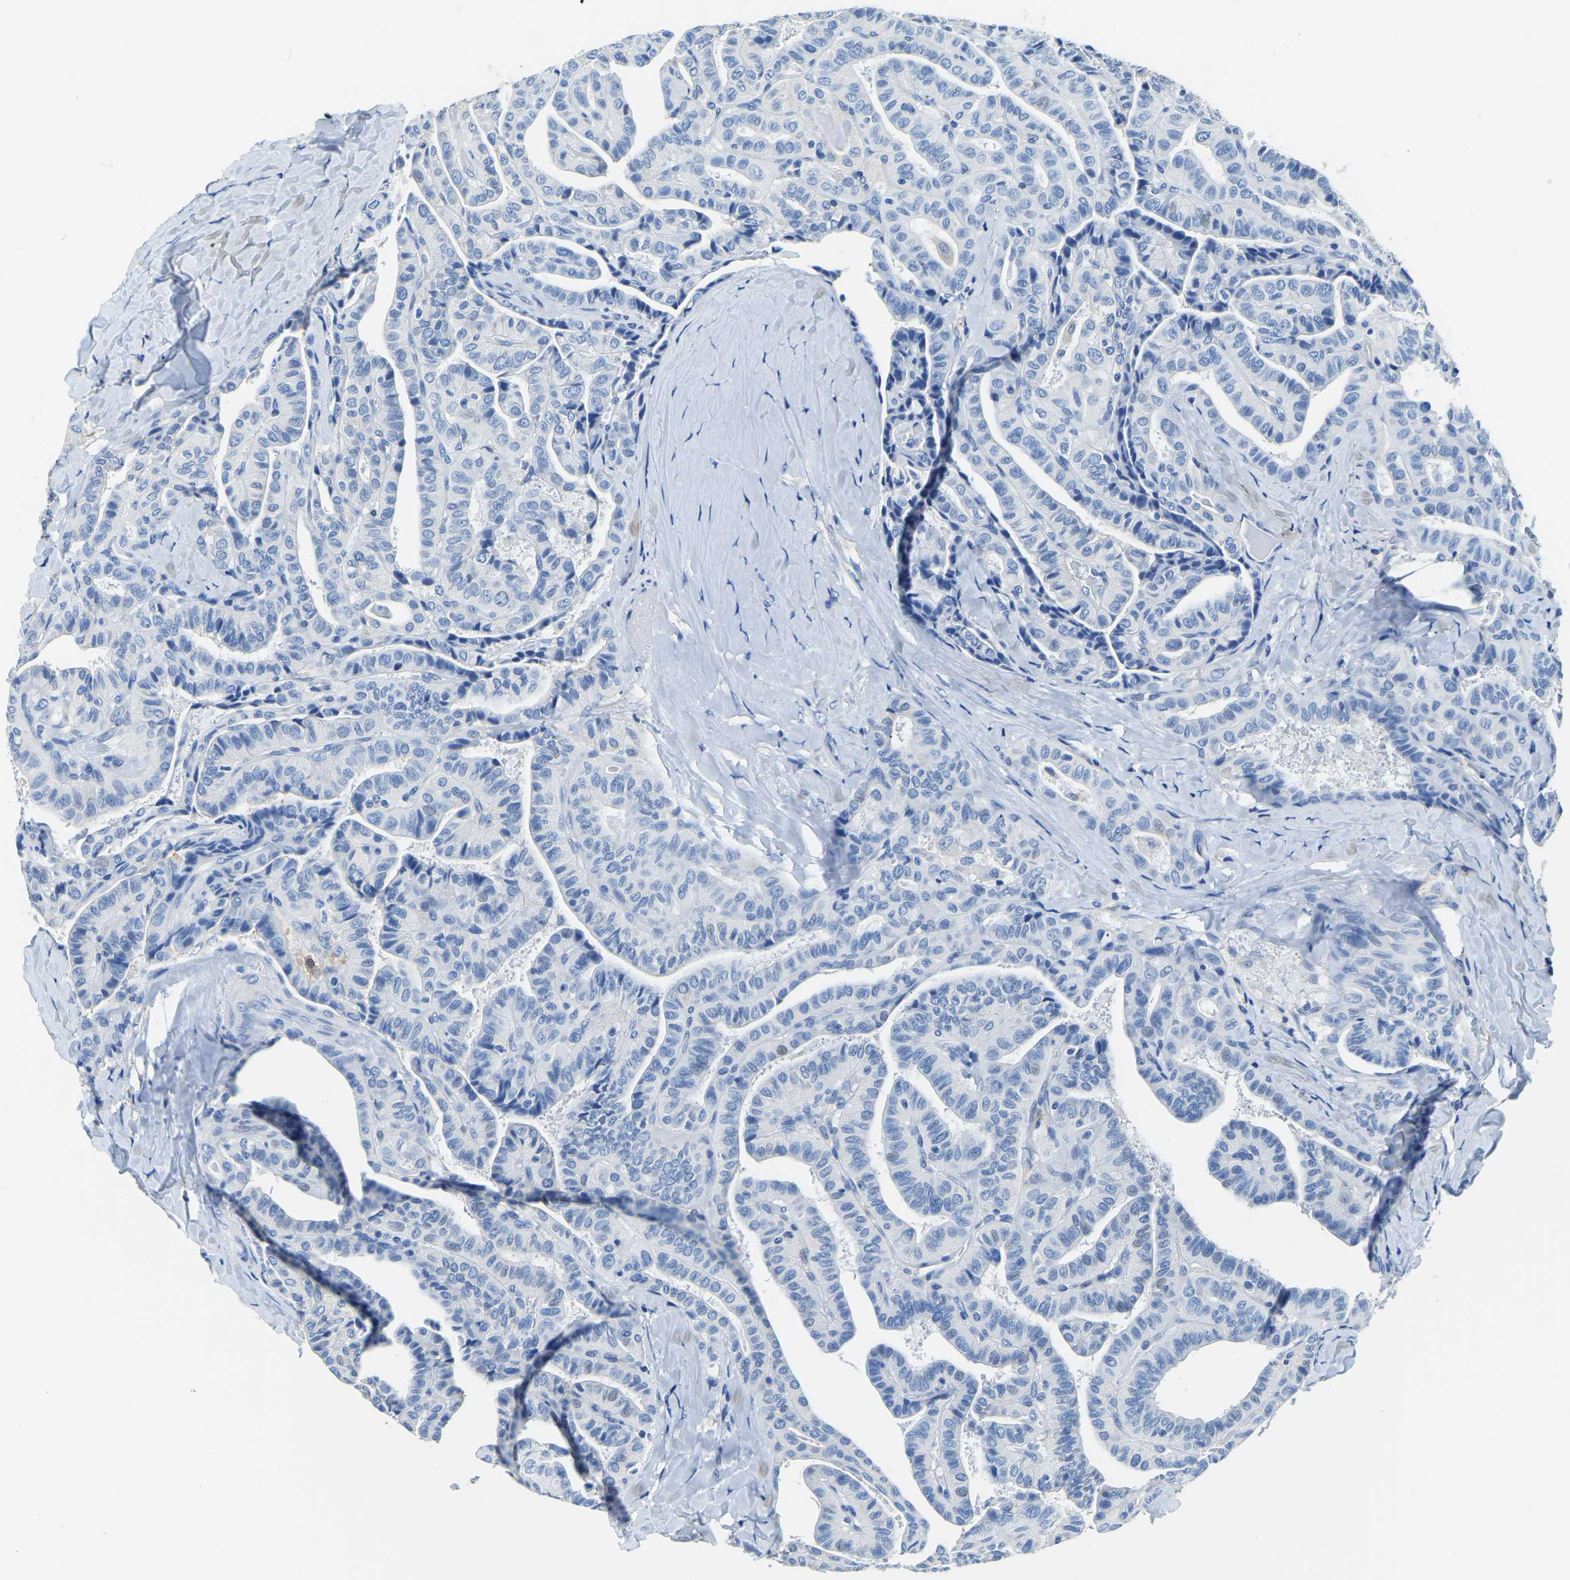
{"staining": {"intensity": "negative", "quantity": "none", "location": "none"}, "tissue": "thyroid cancer", "cell_type": "Tumor cells", "image_type": "cancer", "snomed": [{"axis": "morphology", "description": "Papillary adenocarcinoma, NOS"}, {"axis": "topography", "description": "Thyroid gland"}], "caption": "Histopathology image shows no significant protein expression in tumor cells of thyroid cancer.", "gene": "ZDHHC13", "patient": {"sex": "male", "age": 77}}